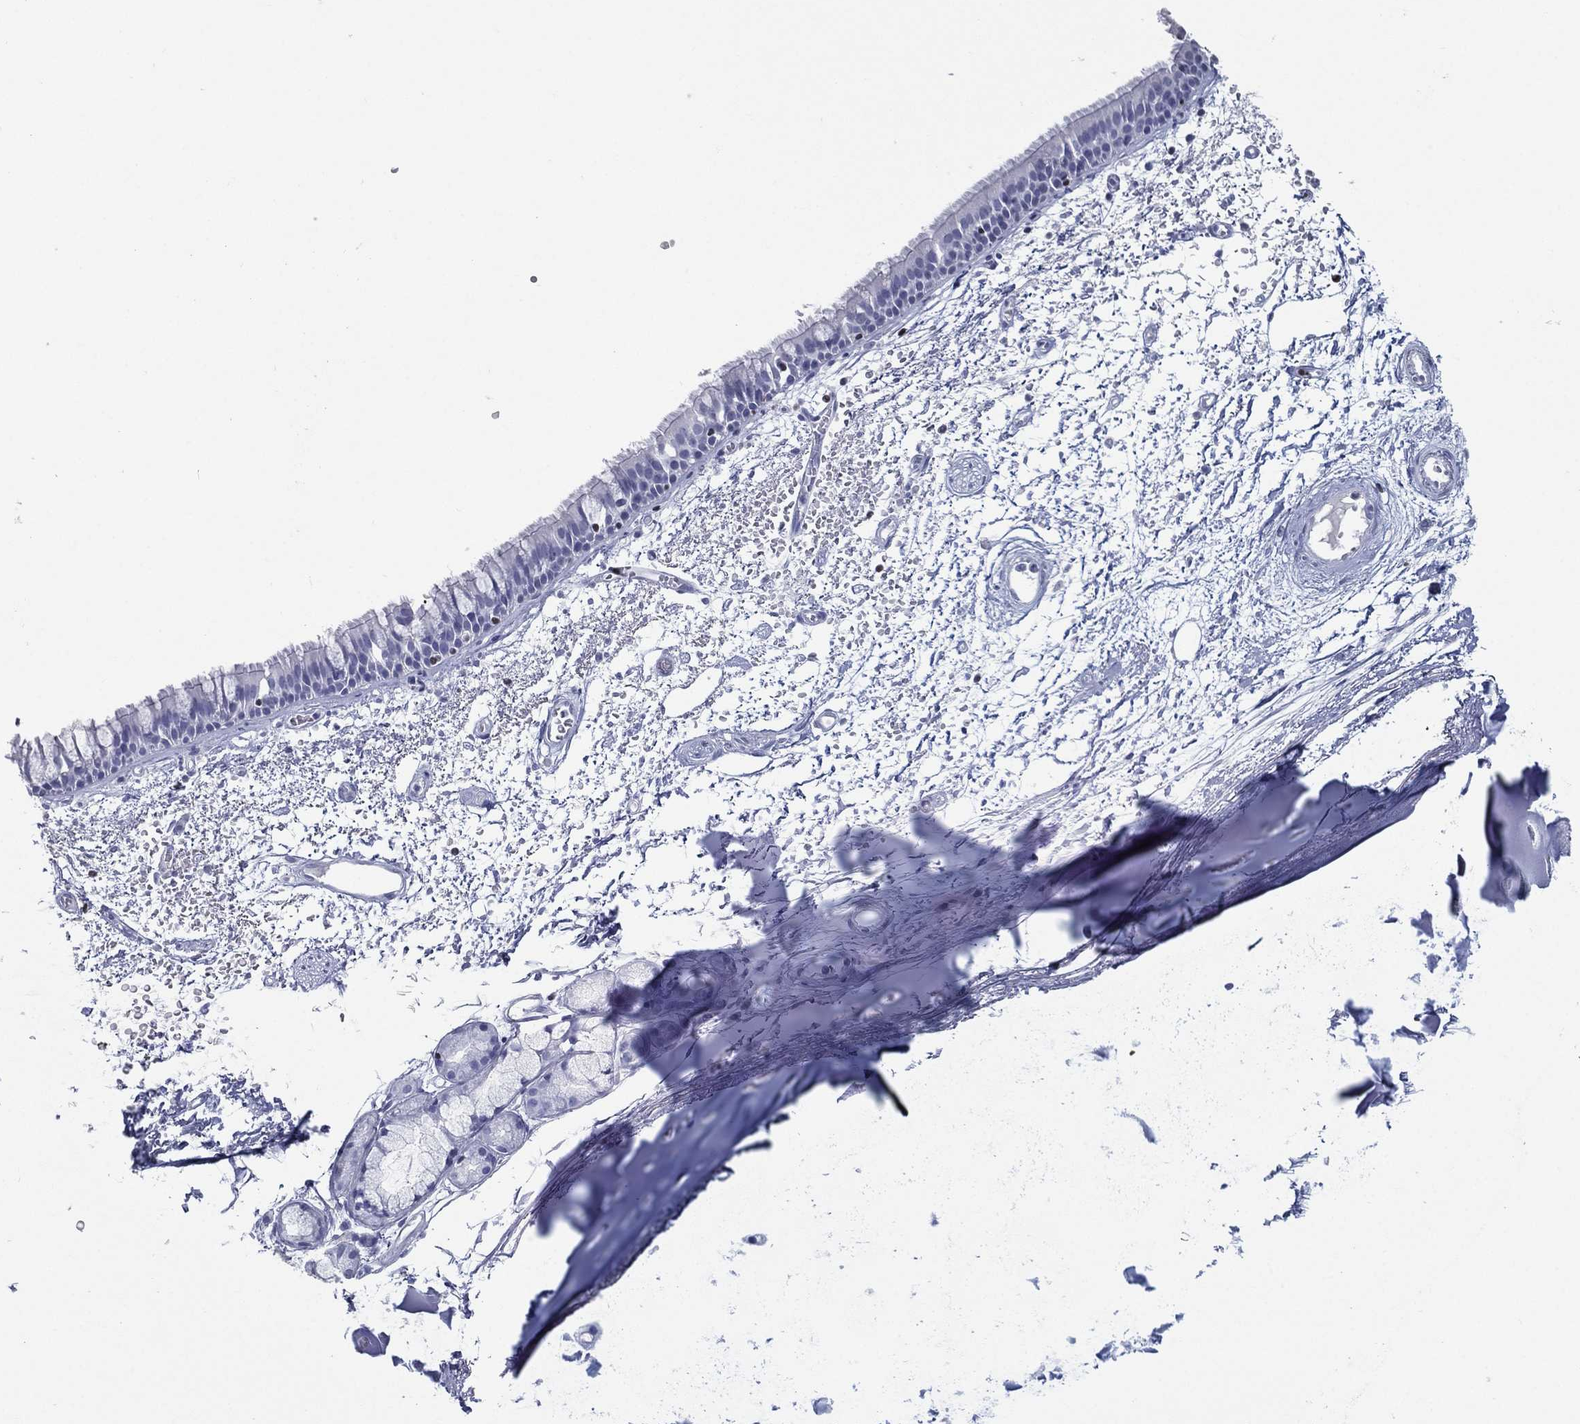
{"staining": {"intensity": "negative", "quantity": "none", "location": "none"}, "tissue": "bronchus", "cell_type": "Respiratory epithelial cells", "image_type": "normal", "snomed": [{"axis": "morphology", "description": "Normal tissue, NOS"}, {"axis": "topography", "description": "Cartilage tissue"}, {"axis": "topography", "description": "Bronchus"}], "caption": "A high-resolution photomicrograph shows immunohistochemistry (IHC) staining of benign bronchus, which demonstrates no significant positivity in respiratory epithelial cells.", "gene": "PYHIN1", "patient": {"sex": "male", "age": 66}}